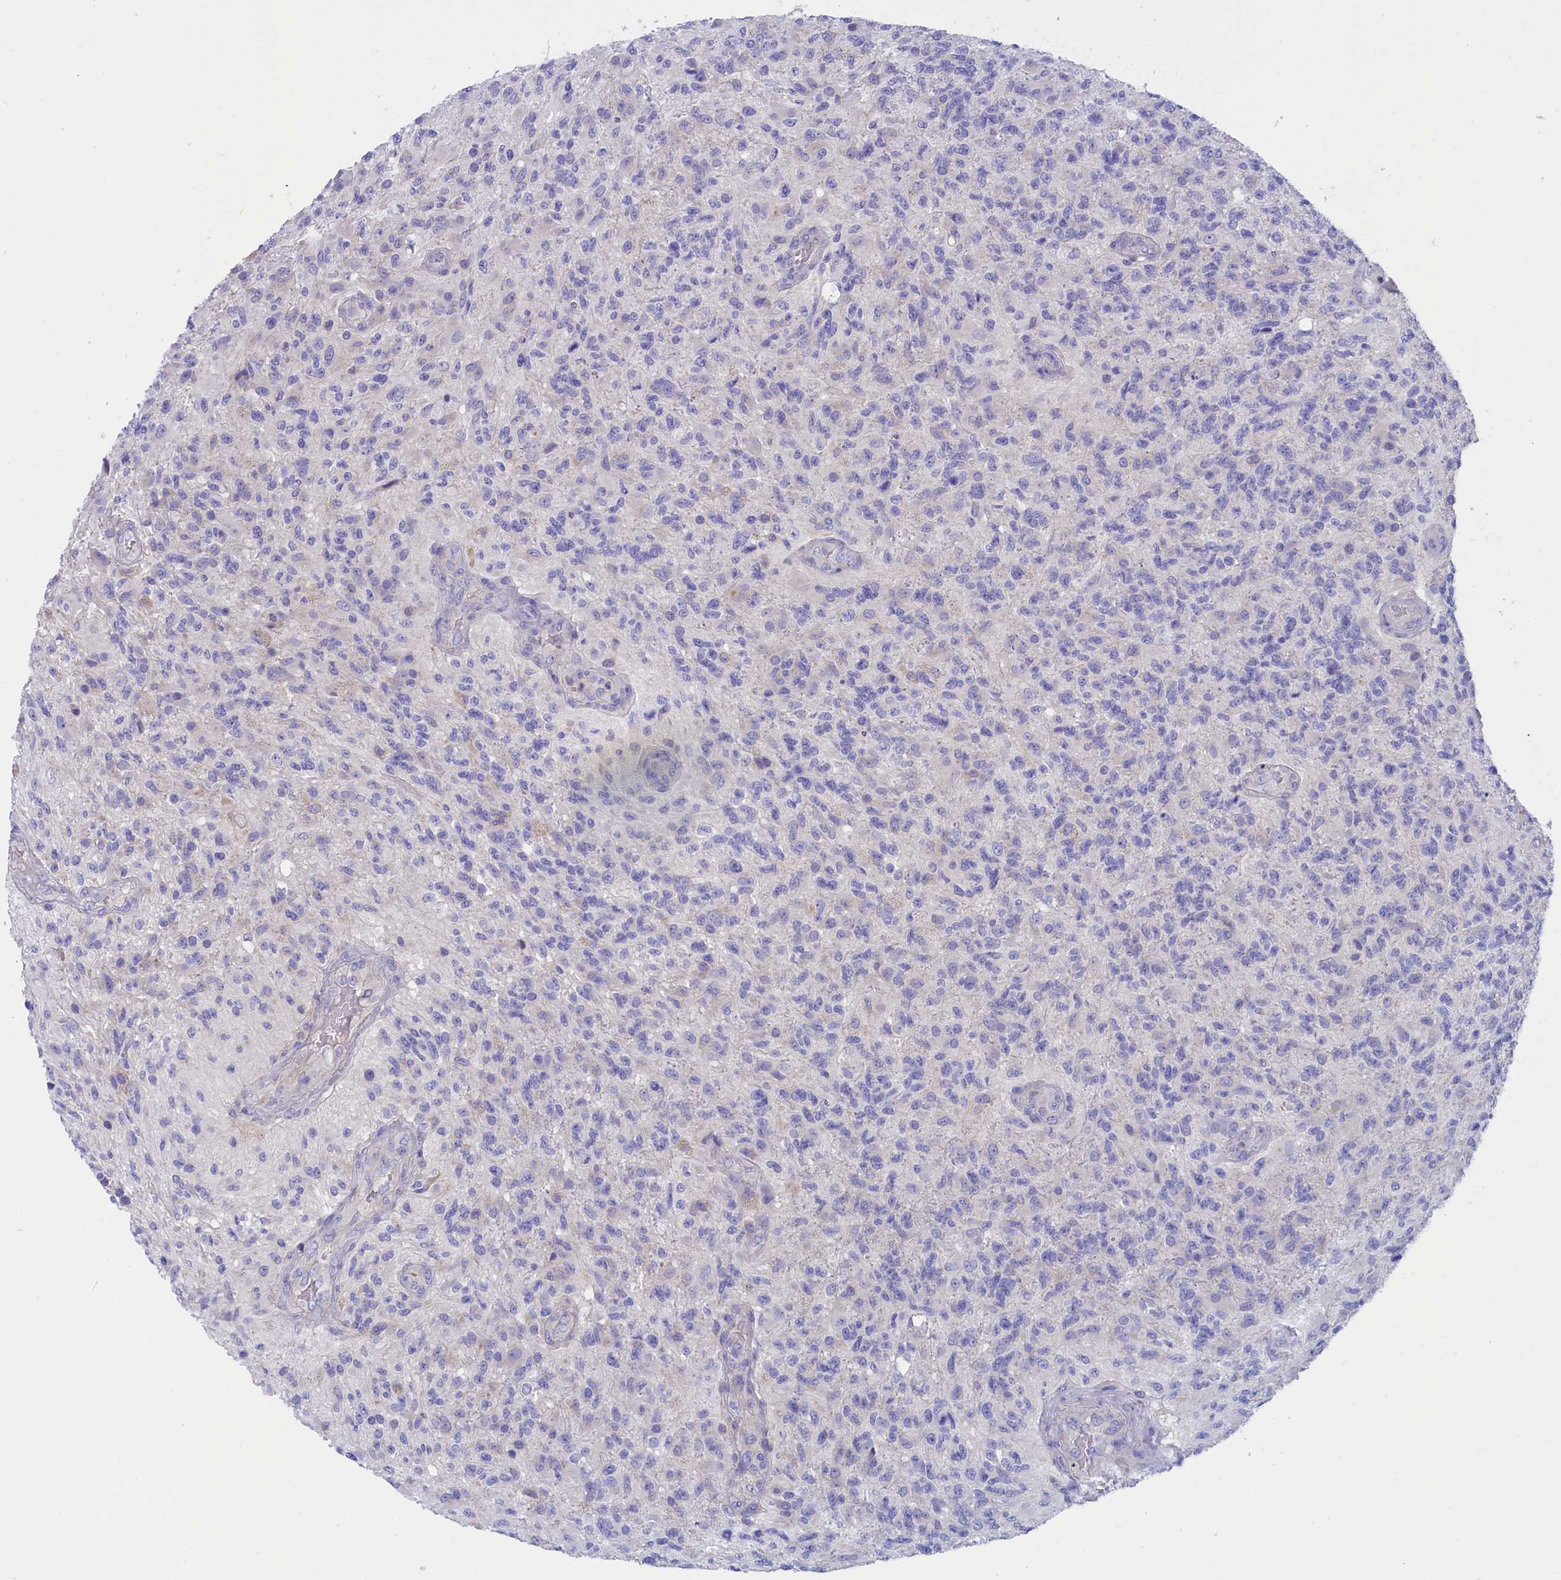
{"staining": {"intensity": "negative", "quantity": "none", "location": "none"}, "tissue": "glioma", "cell_type": "Tumor cells", "image_type": "cancer", "snomed": [{"axis": "morphology", "description": "Glioma, malignant, High grade"}, {"axis": "topography", "description": "Brain"}], "caption": "Photomicrograph shows no protein staining in tumor cells of glioma tissue.", "gene": "VPS35L", "patient": {"sex": "male", "age": 56}}